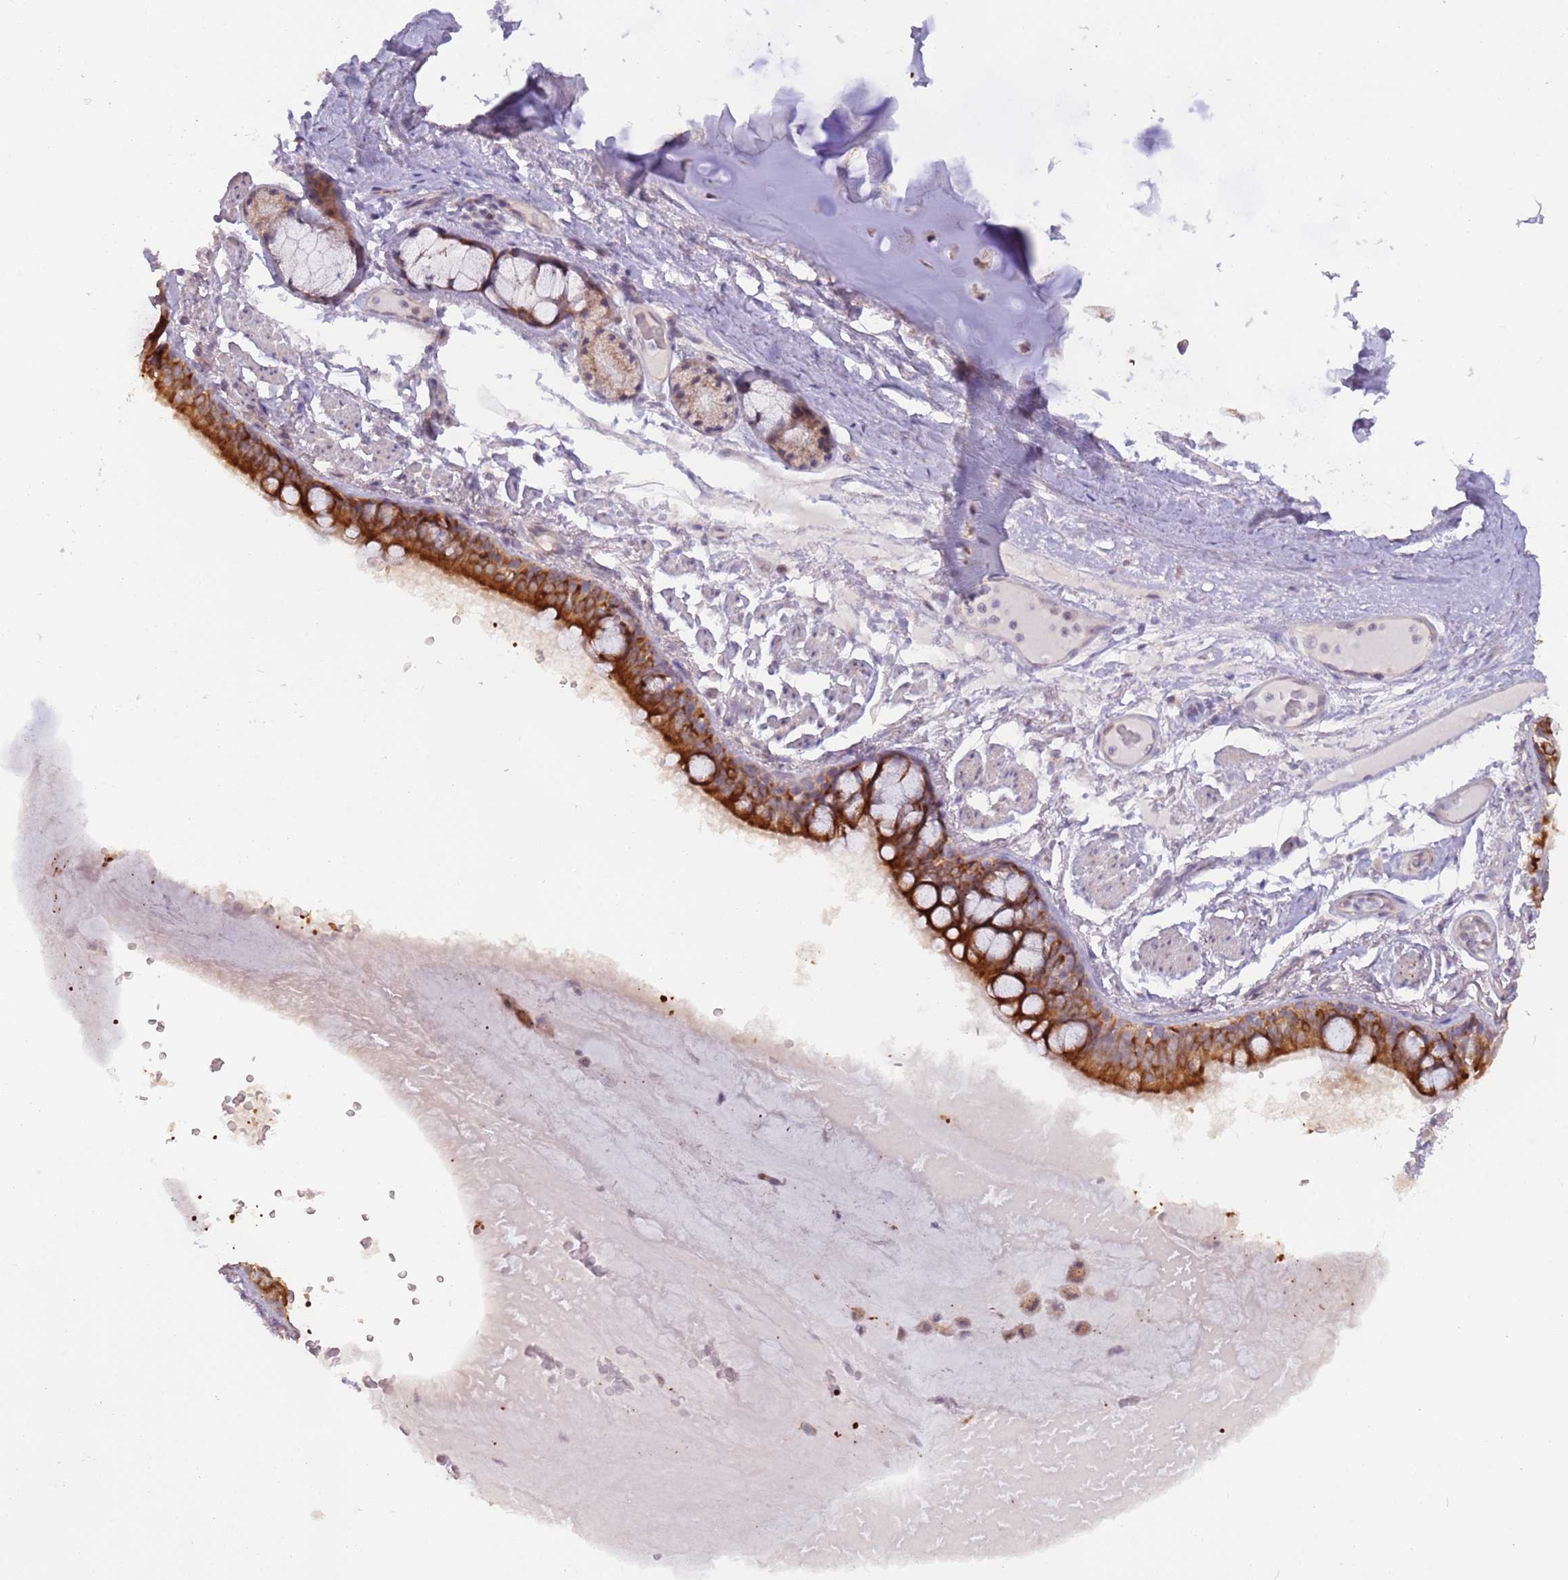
{"staining": {"intensity": "strong", "quantity": ">75%", "location": "cytoplasmic/membranous"}, "tissue": "bronchus", "cell_type": "Respiratory epithelial cells", "image_type": "normal", "snomed": [{"axis": "morphology", "description": "Normal tissue, NOS"}, {"axis": "topography", "description": "Bronchus"}], "caption": "DAB (3,3'-diaminobenzidine) immunohistochemical staining of benign bronchus exhibits strong cytoplasmic/membranous protein expression in approximately >75% of respiratory epithelial cells.", "gene": "LDHD", "patient": {"sex": "male", "age": 70}}